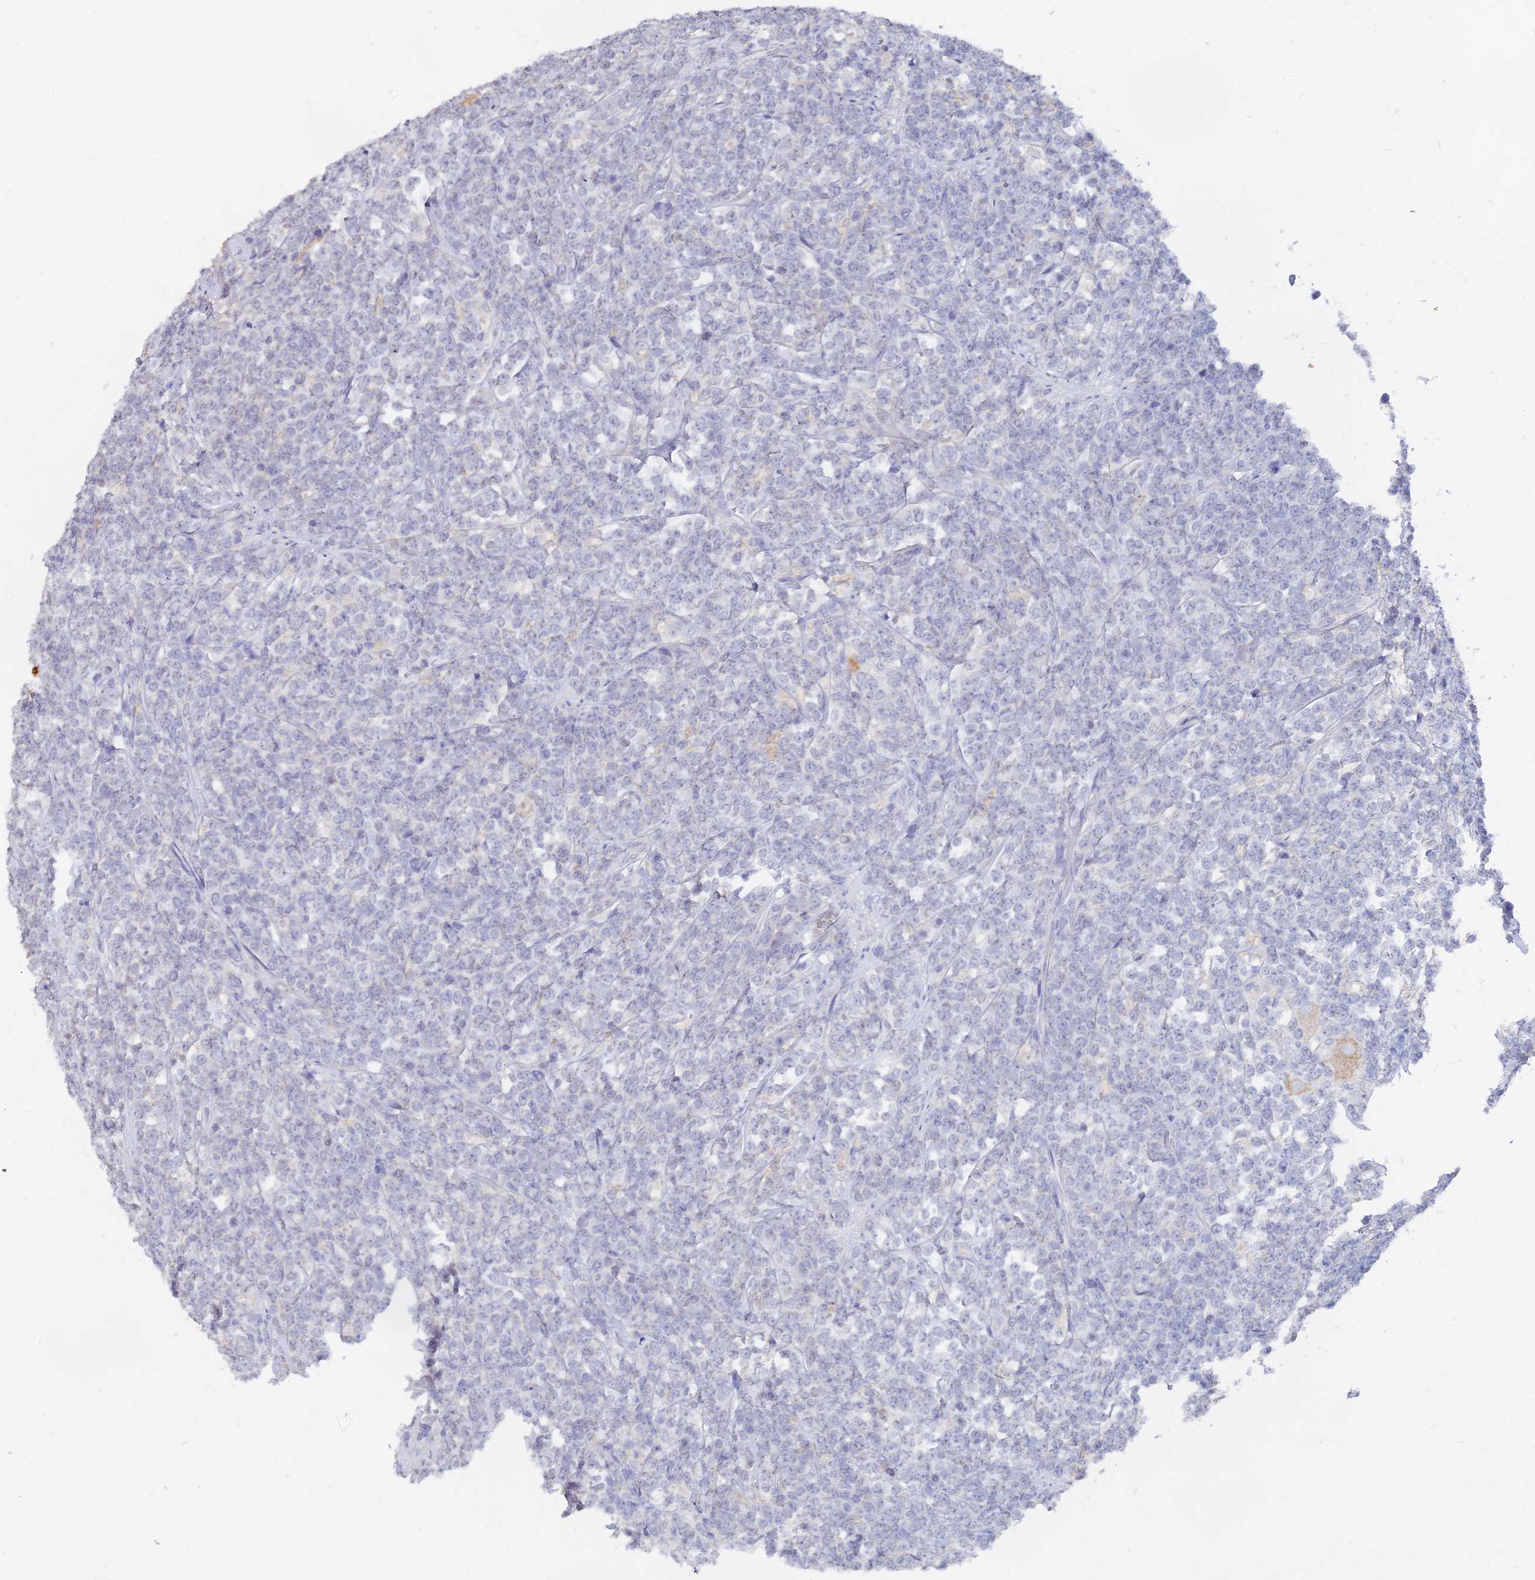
{"staining": {"intensity": "negative", "quantity": "none", "location": "none"}, "tissue": "lymphoma", "cell_type": "Tumor cells", "image_type": "cancer", "snomed": [{"axis": "morphology", "description": "Malignant lymphoma, non-Hodgkin's type, High grade"}, {"axis": "topography", "description": "Small intestine"}], "caption": "This micrograph is of lymphoma stained with immunohistochemistry (IHC) to label a protein in brown with the nuclei are counter-stained blue. There is no expression in tumor cells.", "gene": "LRIF1", "patient": {"sex": "male", "age": 8}}